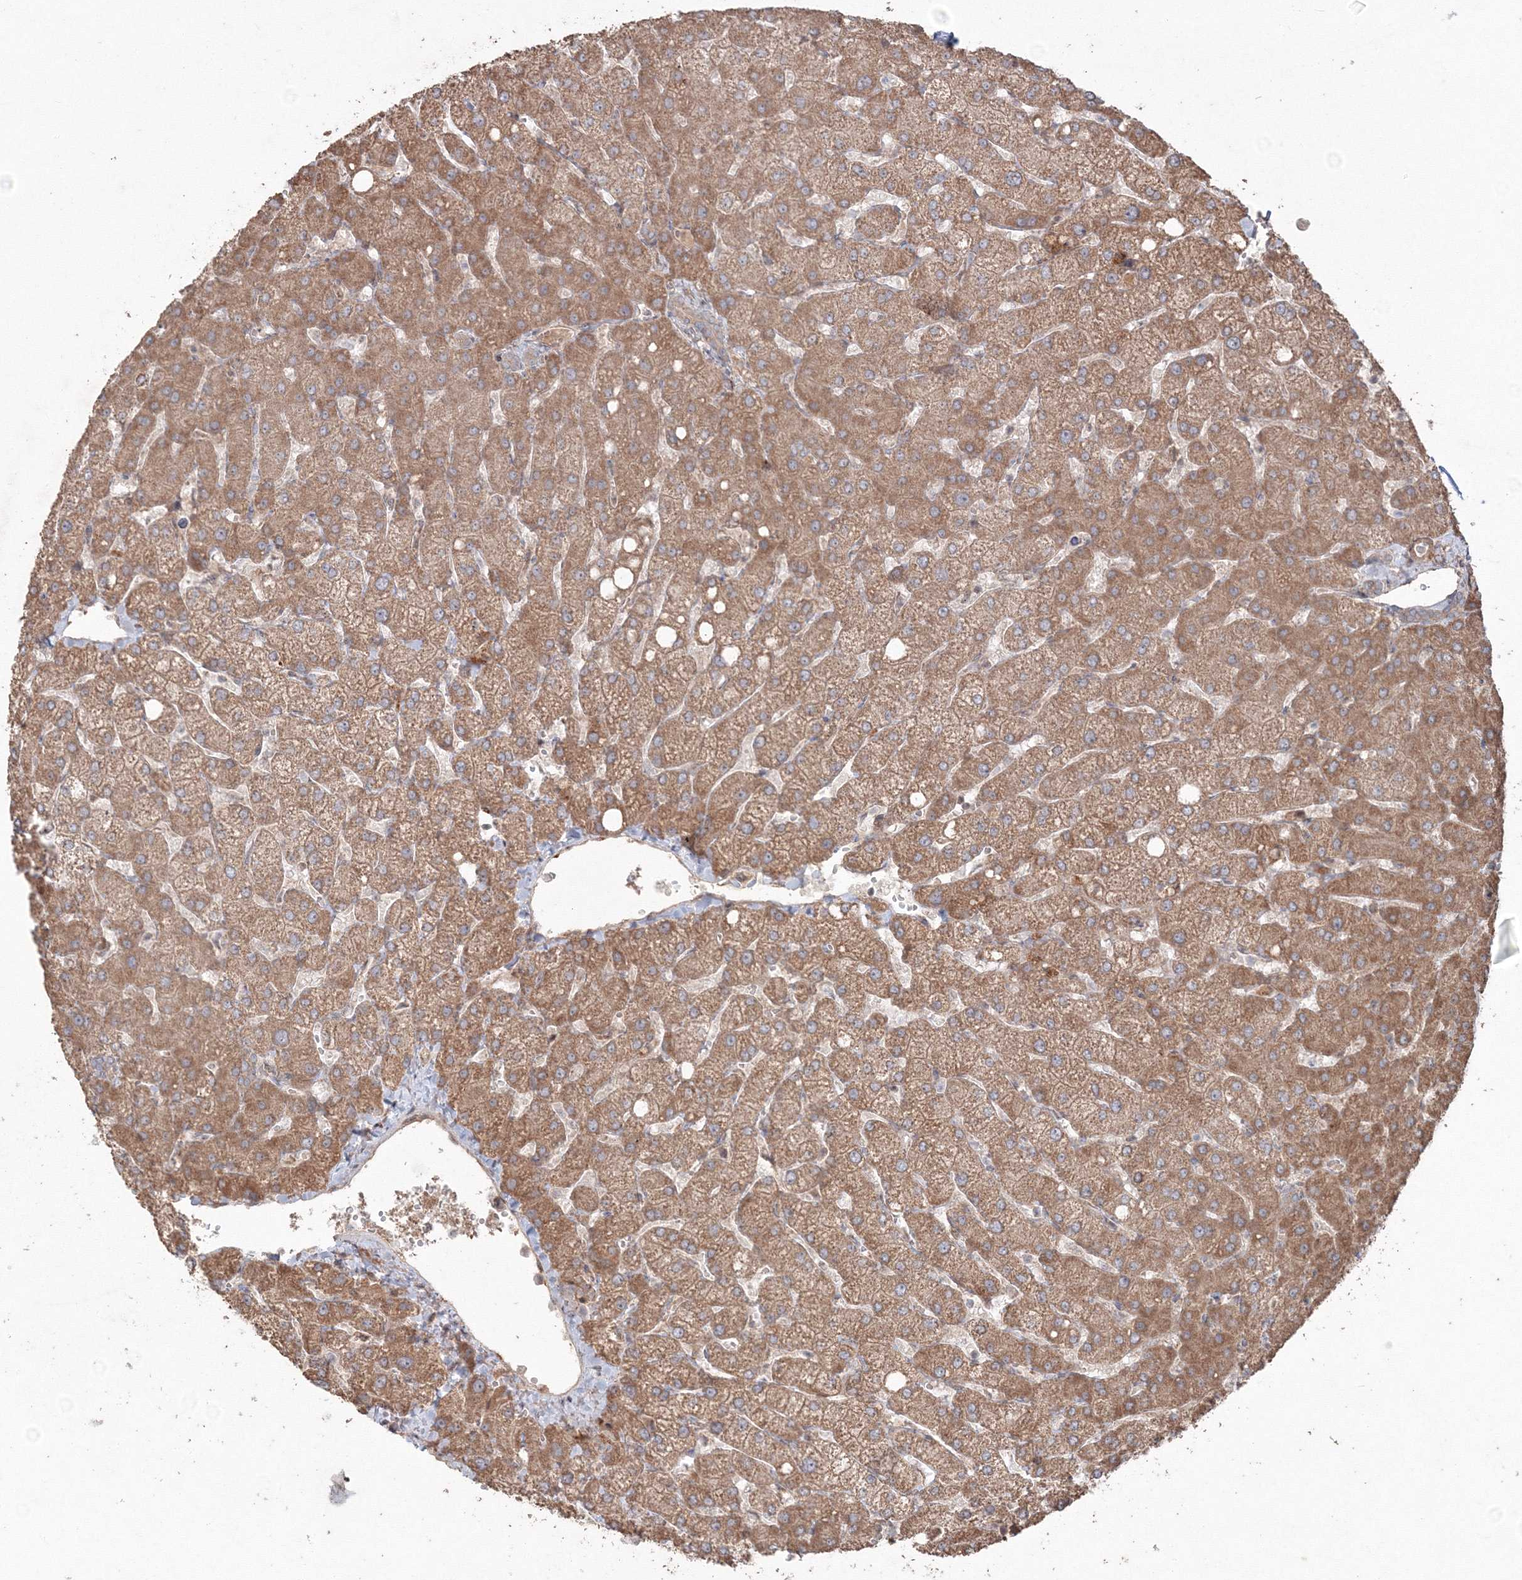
{"staining": {"intensity": "weak", "quantity": ">75%", "location": "cytoplasmic/membranous"}, "tissue": "liver", "cell_type": "Cholangiocytes", "image_type": "normal", "snomed": [{"axis": "morphology", "description": "Normal tissue, NOS"}, {"axis": "topography", "description": "Liver"}], "caption": "A low amount of weak cytoplasmic/membranous expression is seen in approximately >75% of cholangiocytes in unremarkable liver. Nuclei are stained in blue.", "gene": "ANAPC16", "patient": {"sex": "female", "age": 54}}